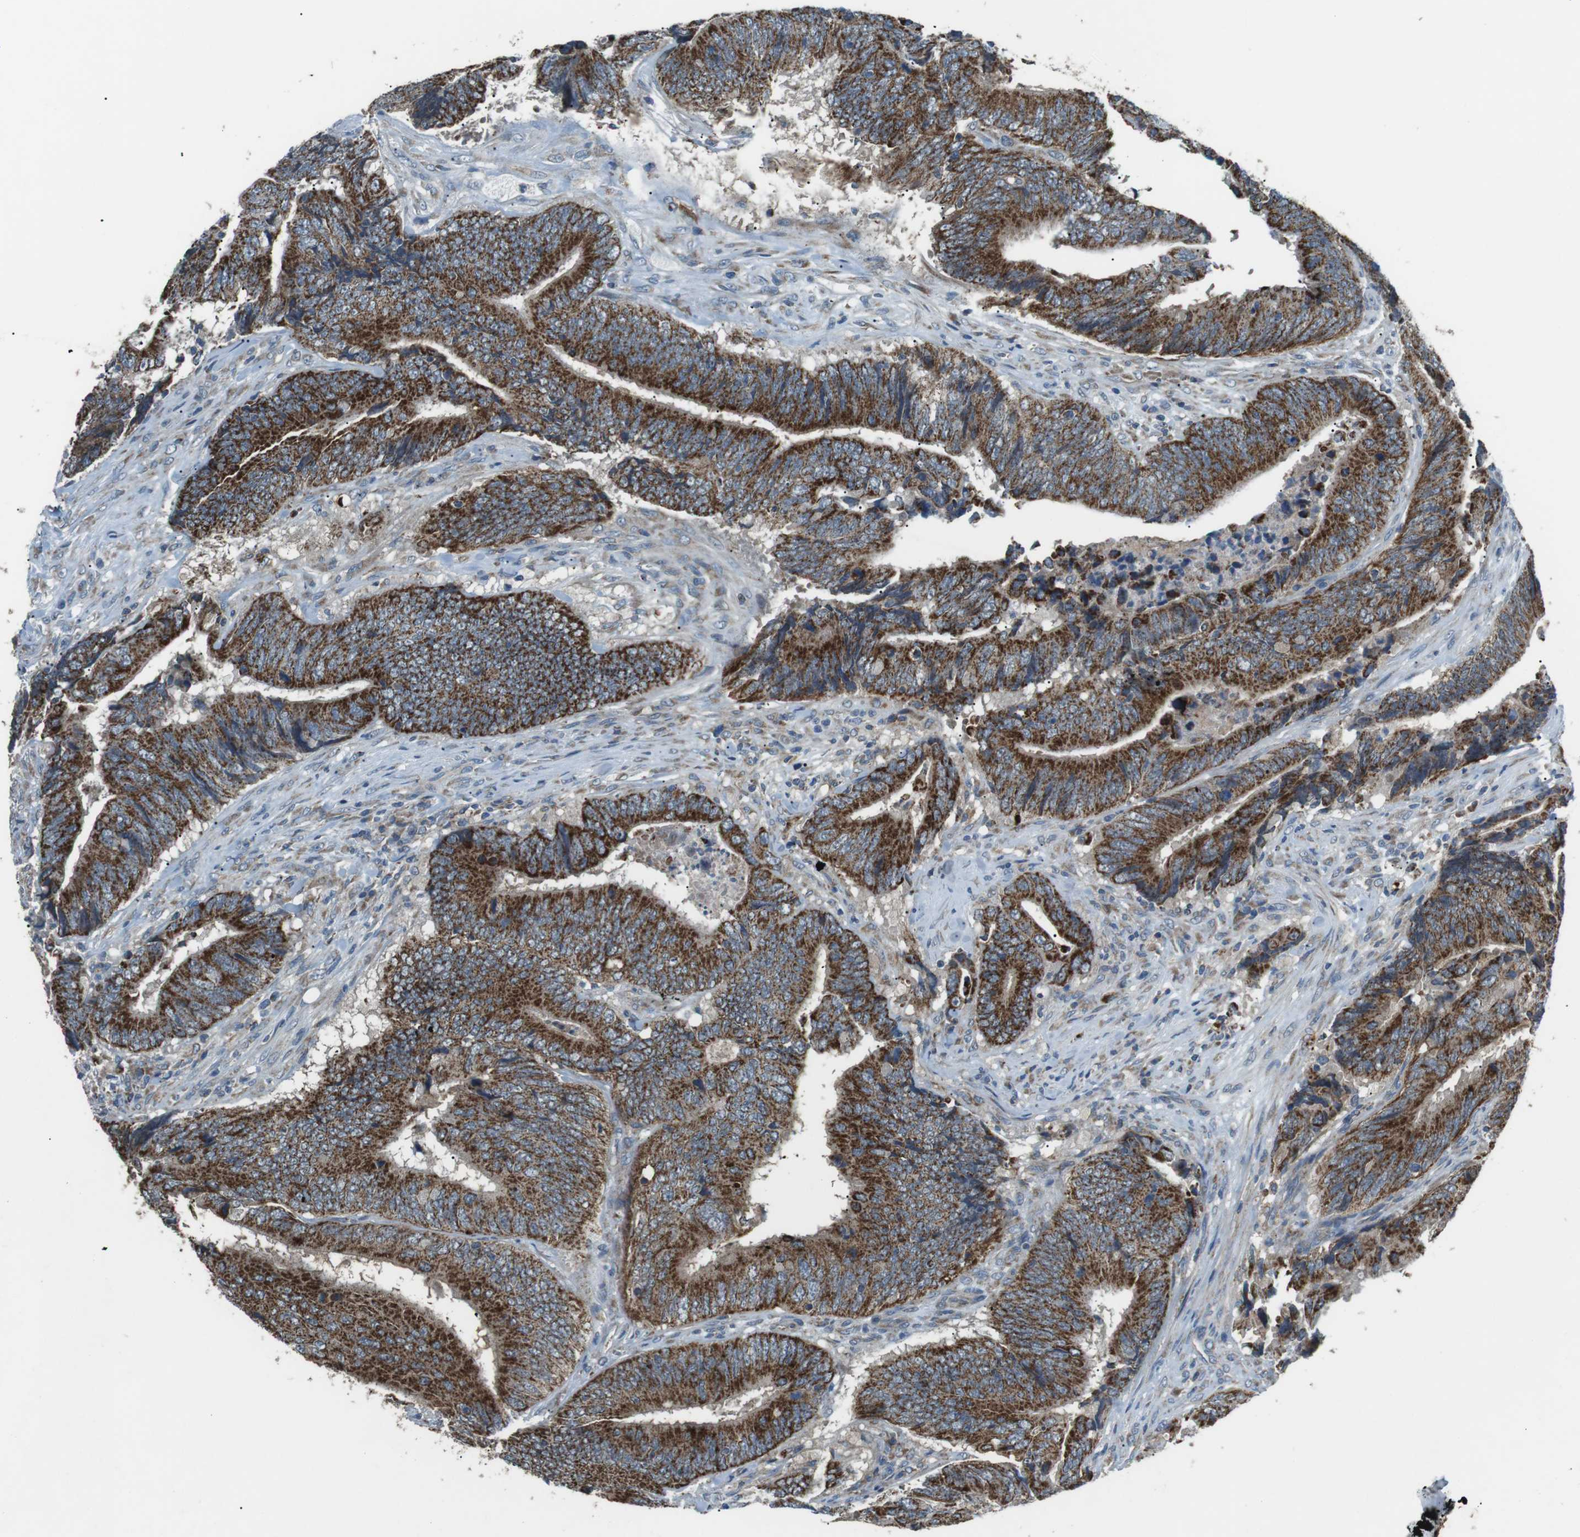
{"staining": {"intensity": "strong", "quantity": ">75%", "location": "cytoplasmic/membranous"}, "tissue": "colorectal cancer", "cell_type": "Tumor cells", "image_type": "cancer", "snomed": [{"axis": "morphology", "description": "Normal tissue, NOS"}, {"axis": "morphology", "description": "Adenocarcinoma, NOS"}, {"axis": "topography", "description": "Colon"}], "caption": "The photomicrograph shows a brown stain indicating the presence of a protein in the cytoplasmic/membranous of tumor cells in adenocarcinoma (colorectal). The staining was performed using DAB to visualize the protein expression in brown, while the nuclei were stained in blue with hematoxylin (Magnification: 20x).", "gene": "BACE1", "patient": {"sex": "male", "age": 56}}